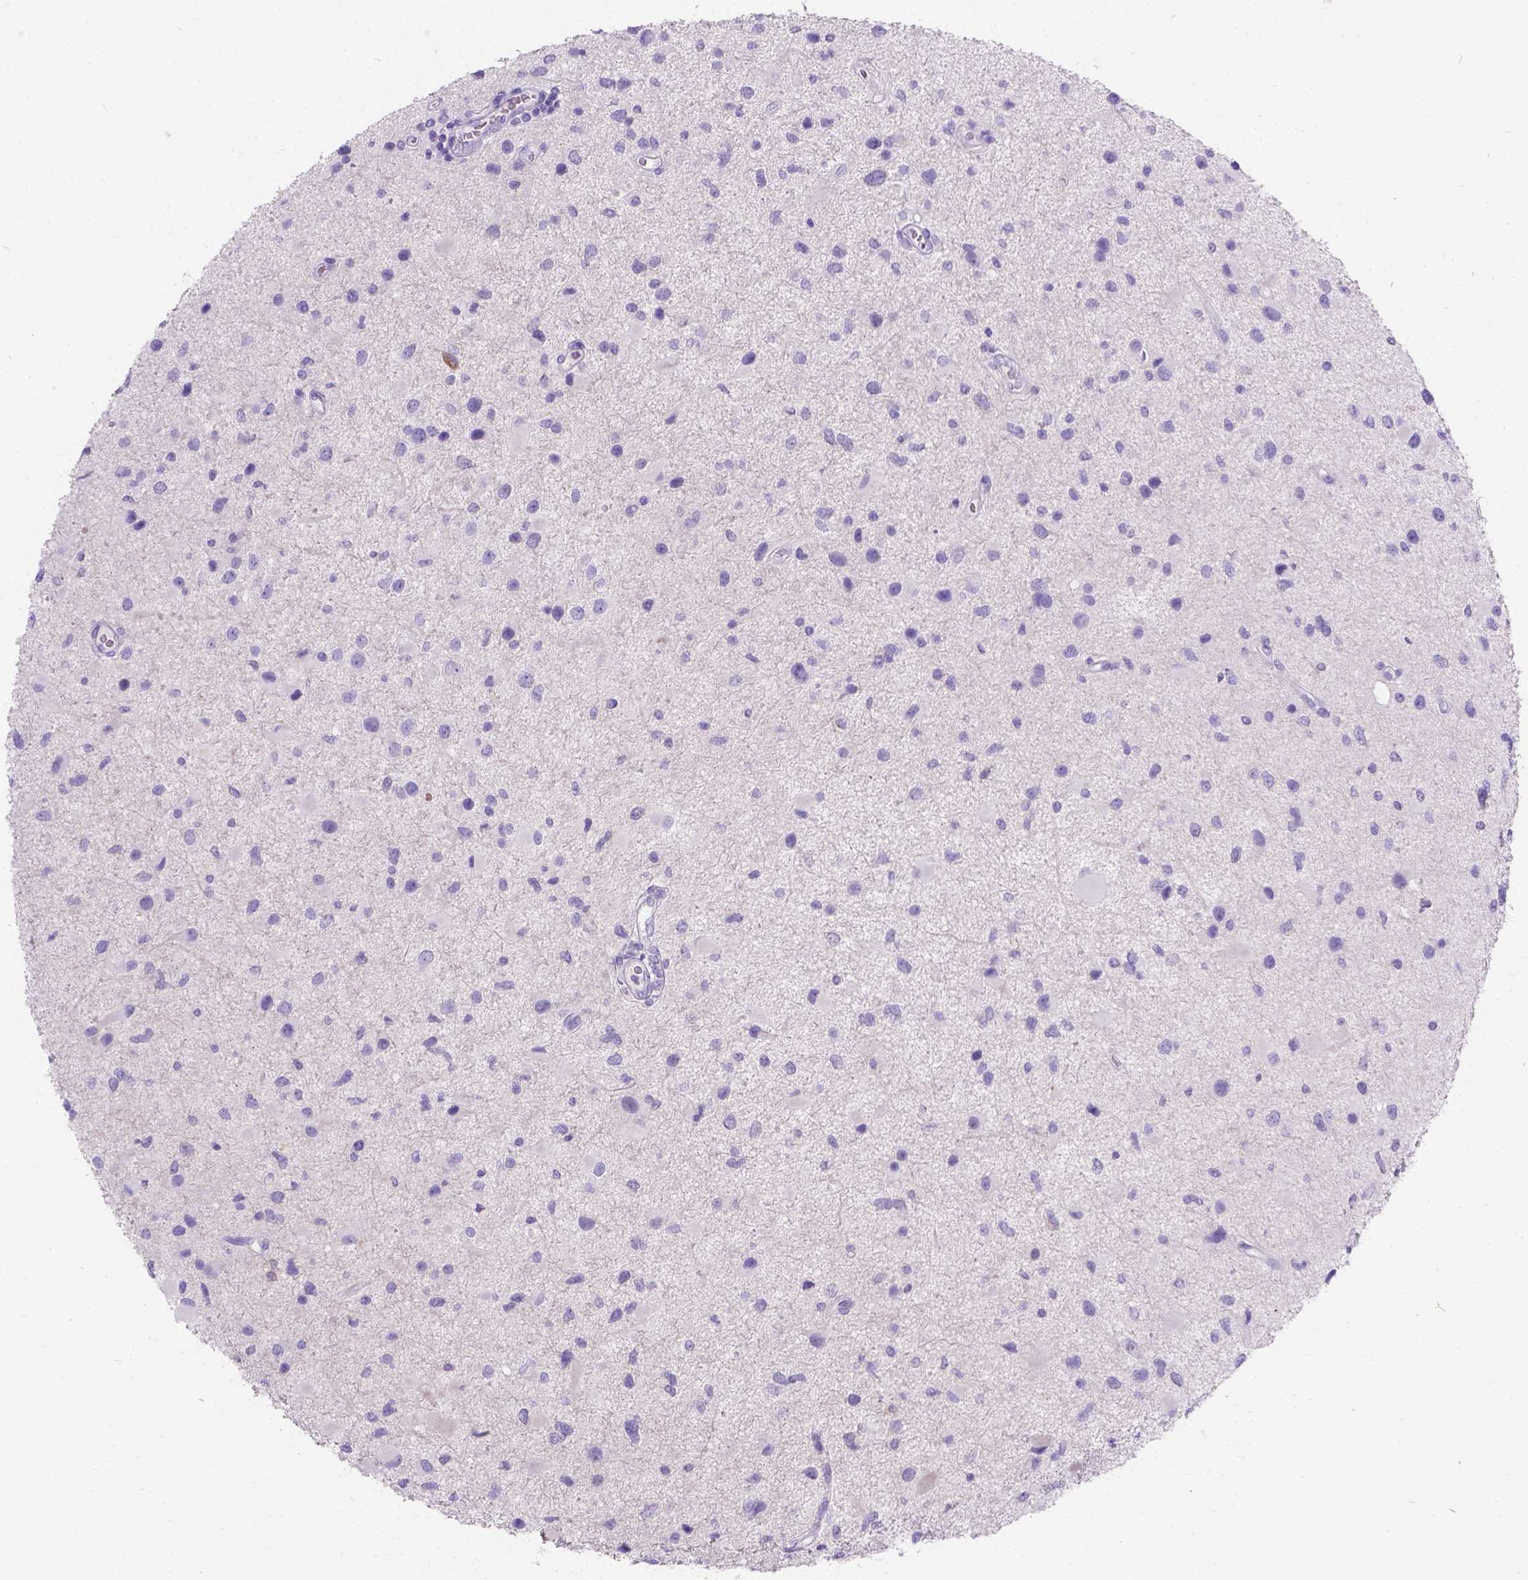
{"staining": {"intensity": "negative", "quantity": "none", "location": "none"}, "tissue": "glioma", "cell_type": "Tumor cells", "image_type": "cancer", "snomed": [{"axis": "morphology", "description": "Glioma, malignant, Low grade"}, {"axis": "topography", "description": "Brain"}], "caption": "An immunohistochemistry histopathology image of malignant glioma (low-grade) is shown. There is no staining in tumor cells of malignant glioma (low-grade). Nuclei are stained in blue.", "gene": "GNRHR", "patient": {"sex": "female", "age": 32}}